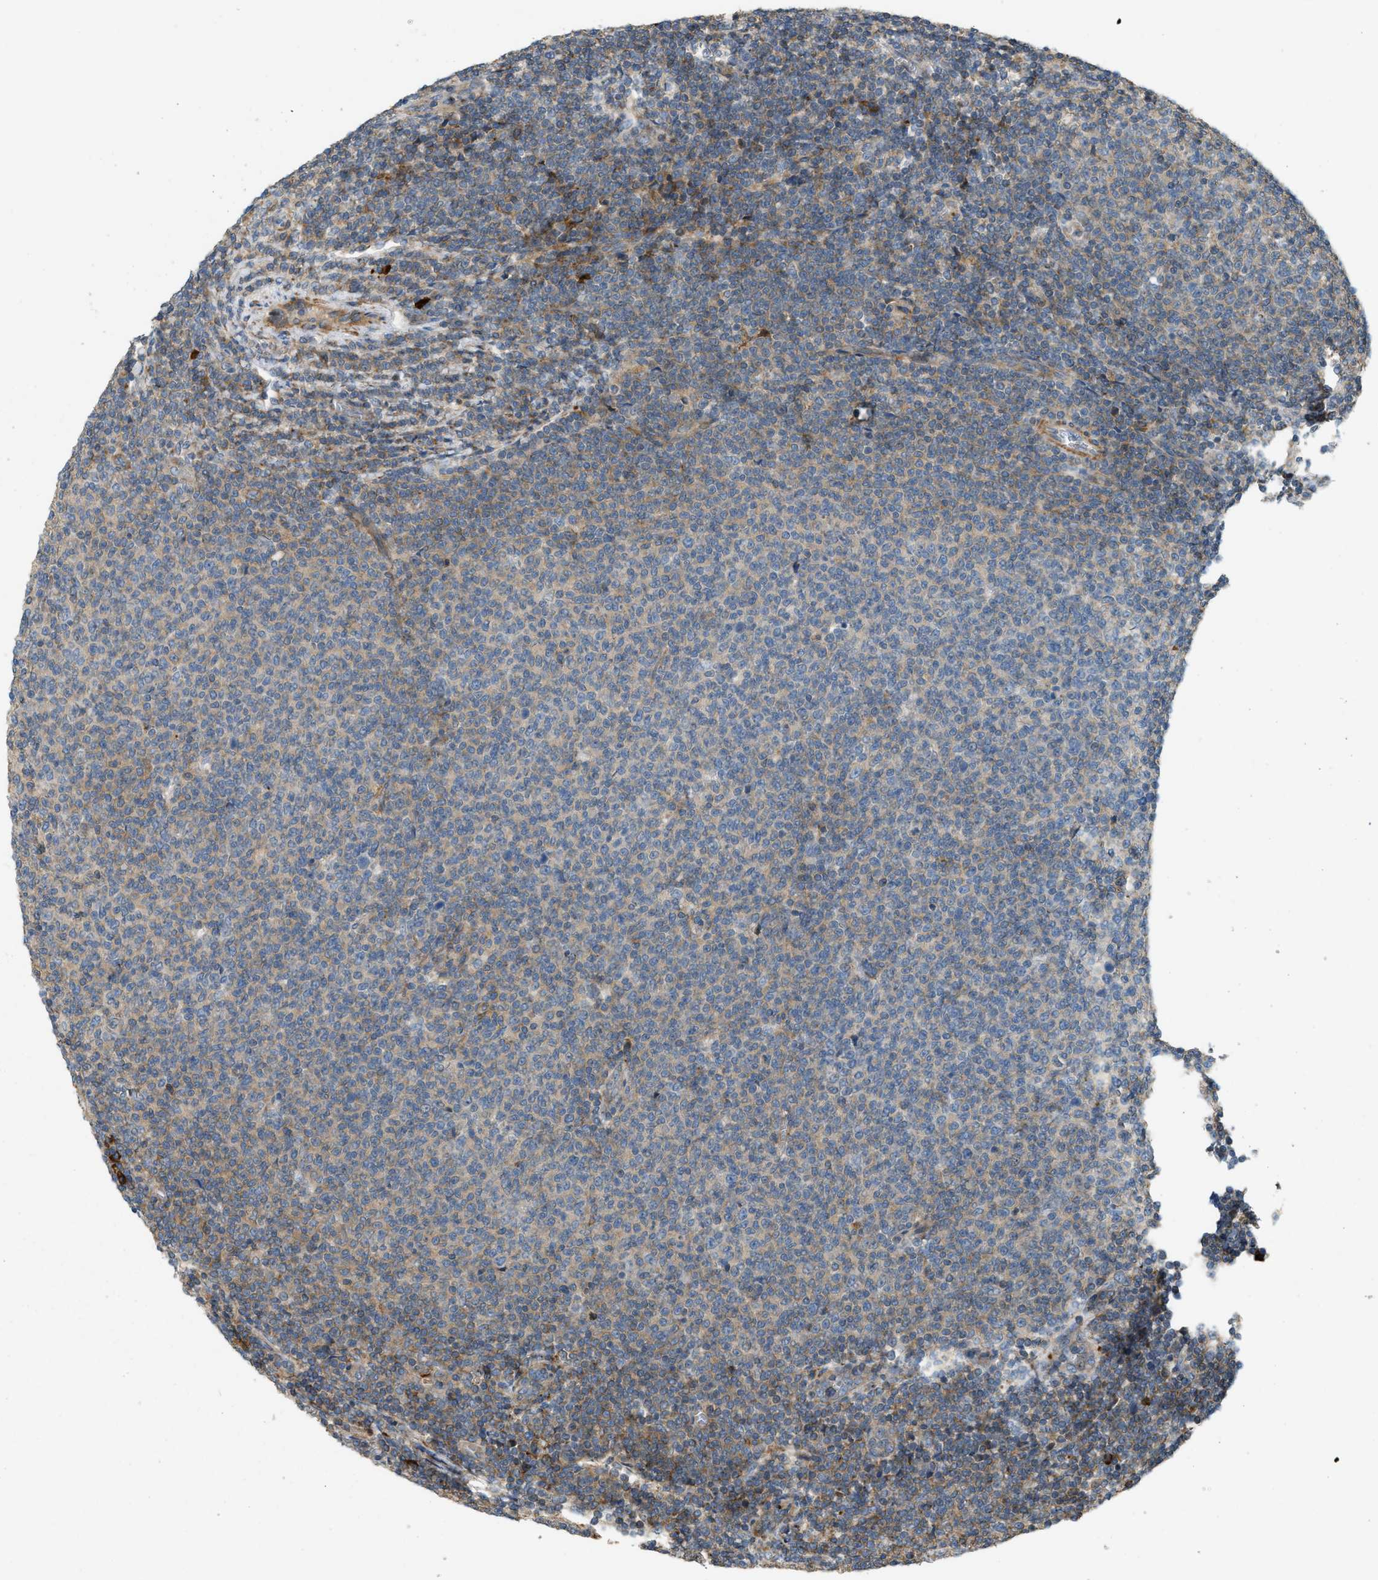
{"staining": {"intensity": "negative", "quantity": "none", "location": "none"}, "tissue": "lymphoma", "cell_type": "Tumor cells", "image_type": "cancer", "snomed": [{"axis": "morphology", "description": "Malignant lymphoma, non-Hodgkin's type, Low grade"}, {"axis": "topography", "description": "Lymph node"}], "caption": "This histopathology image is of low-grade malignant lymphoma, non-Hodgkin's type stained with immunohistochemistry to label a protein in brown with the nuclei are counter-stained blue. There is no expression in tumor cells.", "gene": "BTN3A2", "patient": {"sex": "male", "age": 66}}